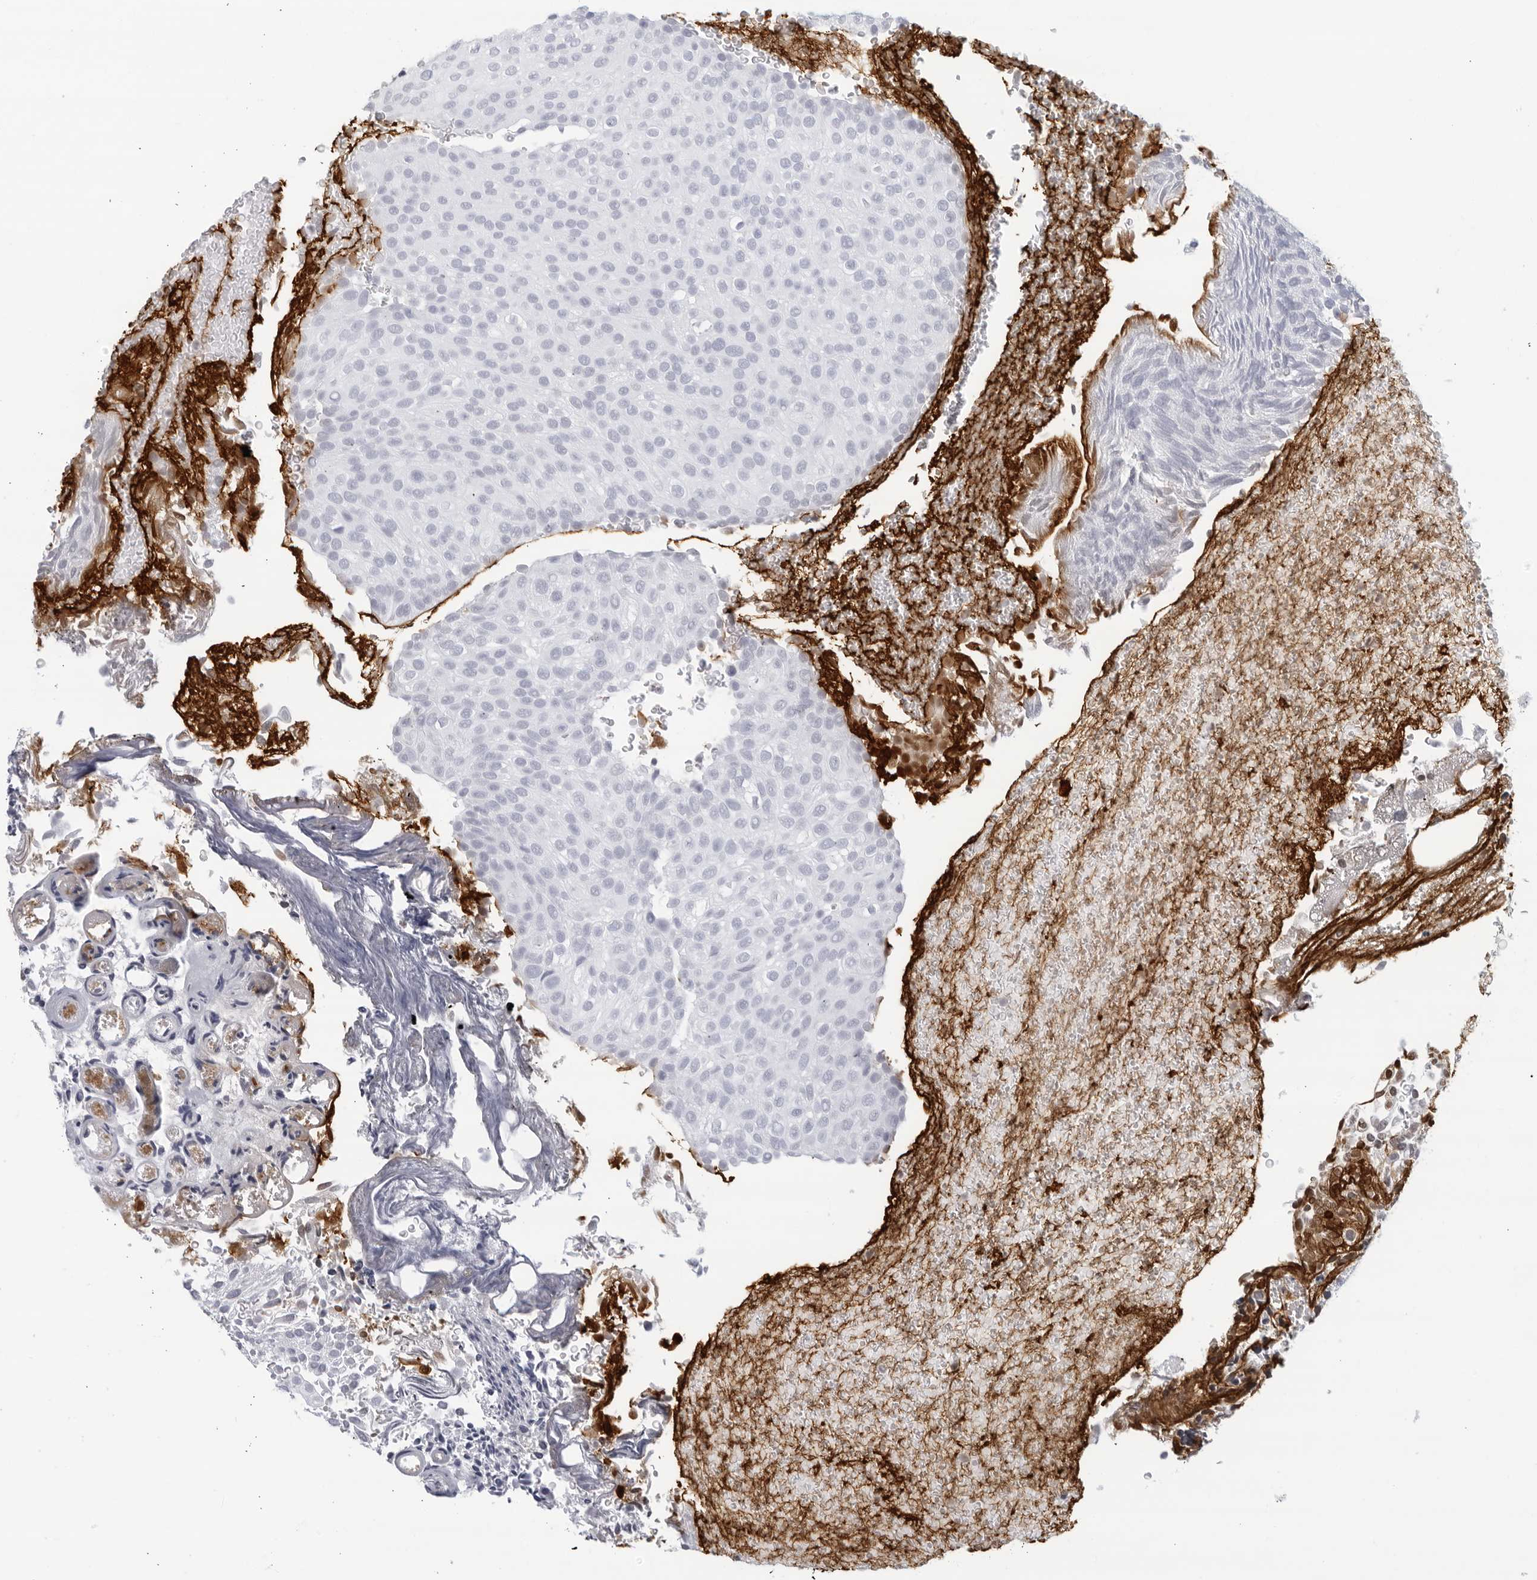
{"staining": {"intensity": "negative", "quantity": "none", "location": "none"}, "tissue": "urothelial cancer", "cell_type": "Tumor cells", "image_type": "cancer", "snomed": [{"axis": "morphology", "description": "Urothelial carcinoma, Low grade"}, {"axis": "topography", "description": "Urinary bladder"}], "caption": "Immunohistochemical staining of low-grade urothelial carcinoma demonstrates no significant staining in tumor cells.", "gene": "FGG", "patient": {"sex": "male", "age": 78}}